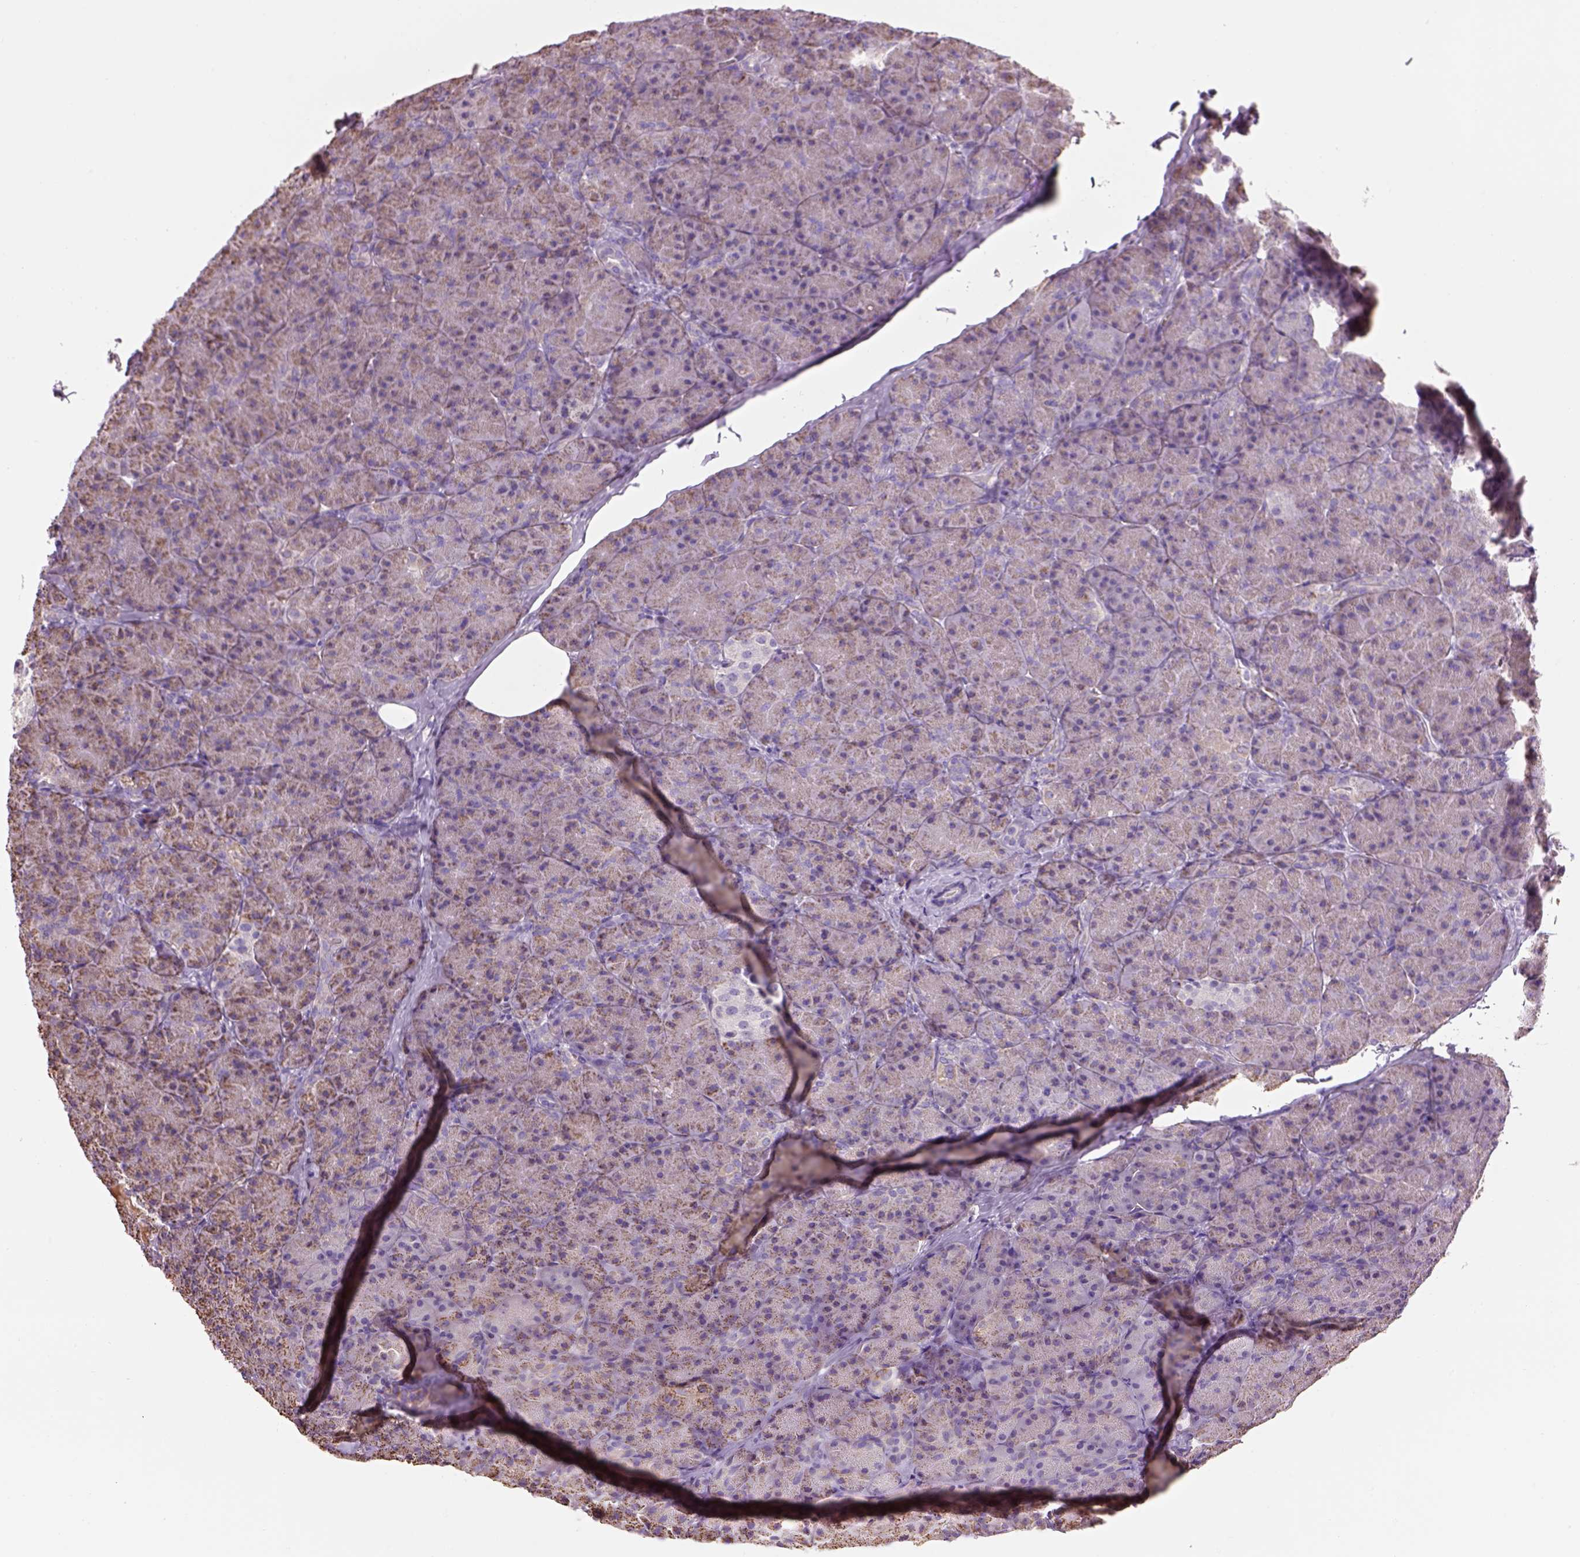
{"staining": {"intensity": "moderate", "quantity": "25%-75%", "location": "cytoplasmic/membranous"}, "tissue": "pancreas", "cell_type": "Exocrine glandular cells", "image_type": "normal", "snomed": [{"axis": "morphology", "description": "Normal tissue, NOS"}, {"axis": "topography", "description": "Pancreas"}], "caption": "Protein staining of unremarkable pancreas reveals moderate cytoplasmic/membranous expression in about 25%-75% of exocrine glandular cells.", "gene": "IFT52", "patient": {"sex": "male", "age": 57}}